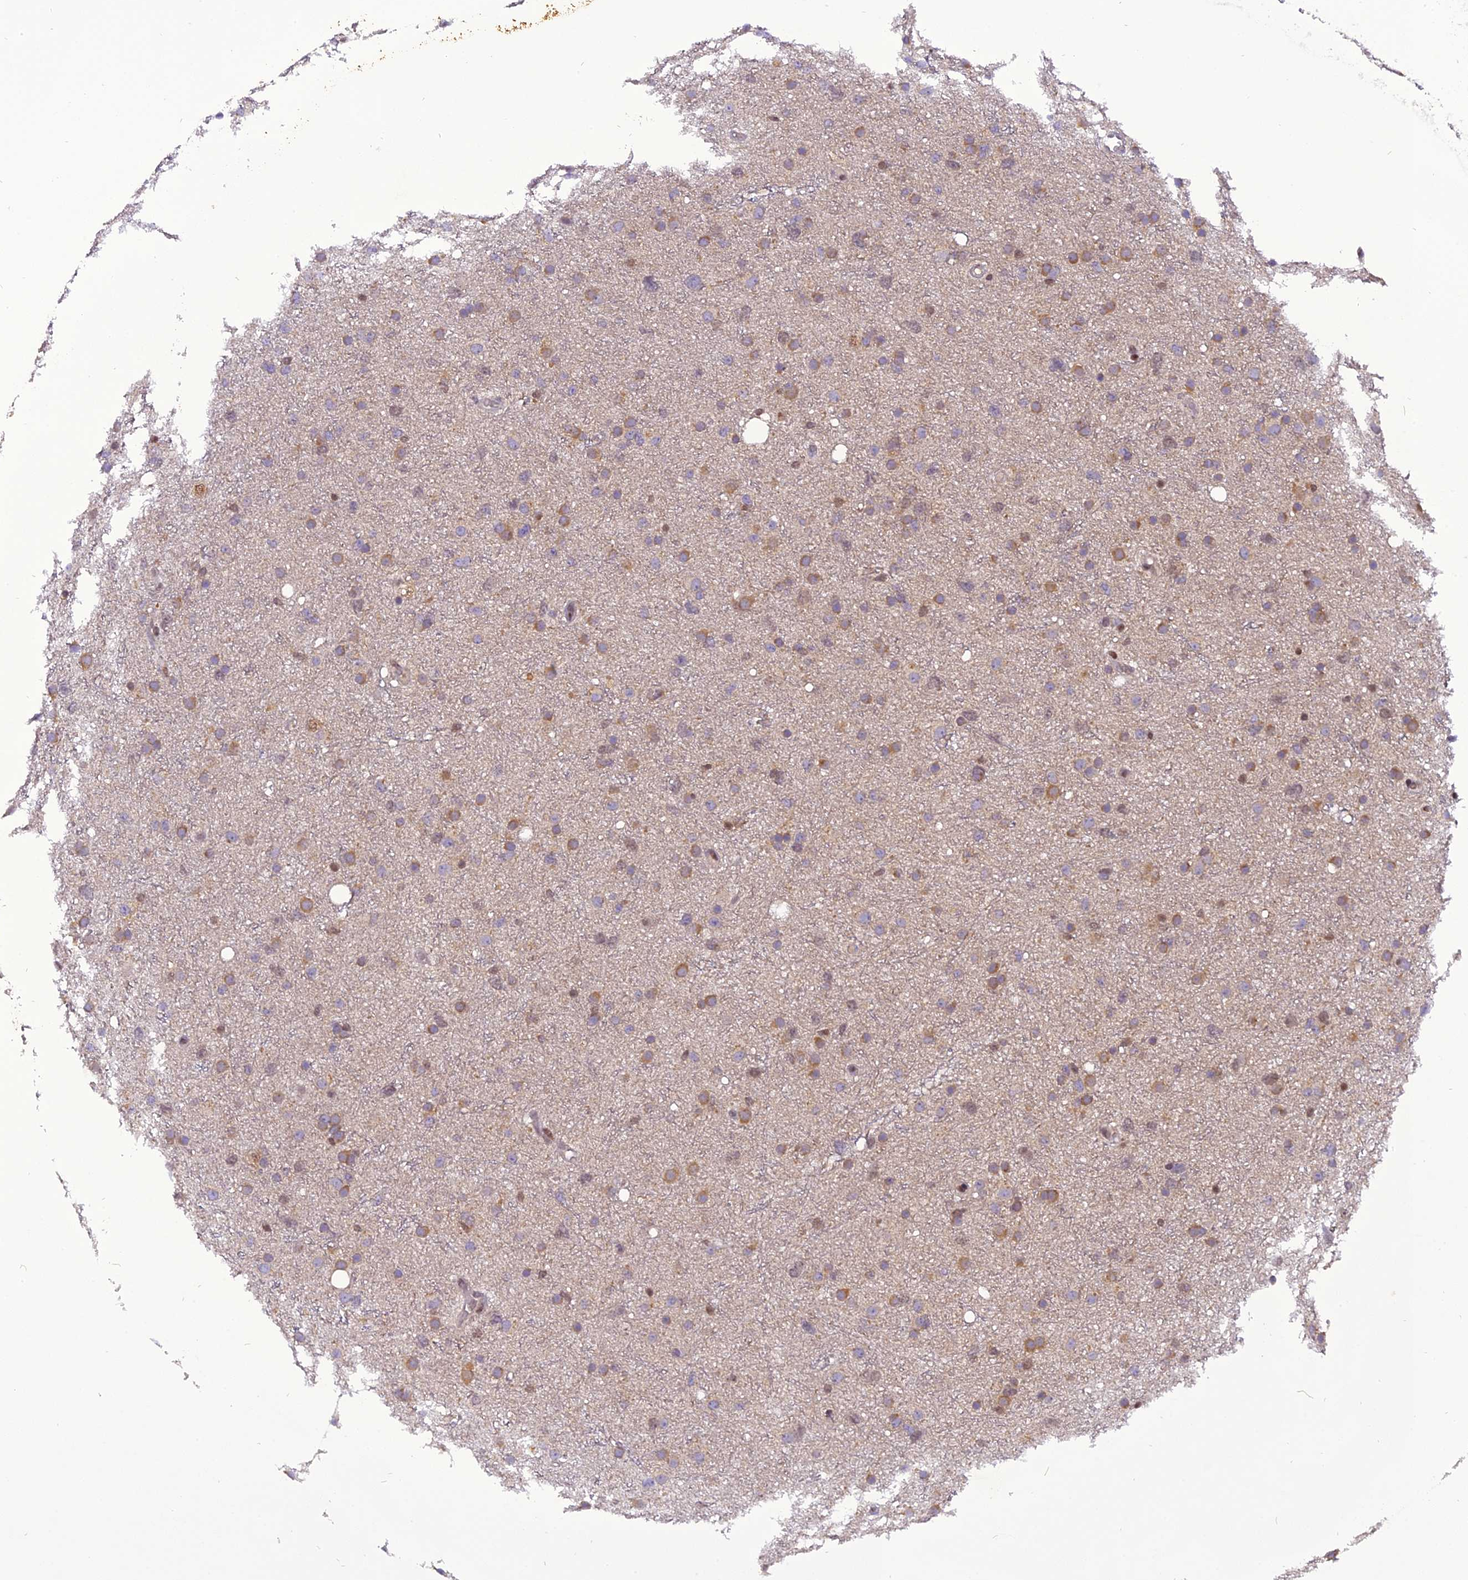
{"staining": {"intensity": "moderate", "quantity": "25%-75%", "location": "cytoplasmic/membranous"}, "tissue": "glioma", "cell_type": "Tumor cells", "image_type": "cancer", "snomed": [{"axis": "morphology", "description": "Glioma, malignant, Low grade"}, {"axis": "topography", "description": "Cerebral cortex"}], "caption": "Human glioma stained for a protein (brown) demonstrates moderate cytoplasmic/membranous positive positivity in approximately 25%-75% of tumor cells.", "gene": "RABGGTA", "patient": {"sex": "female", "age": 39}}